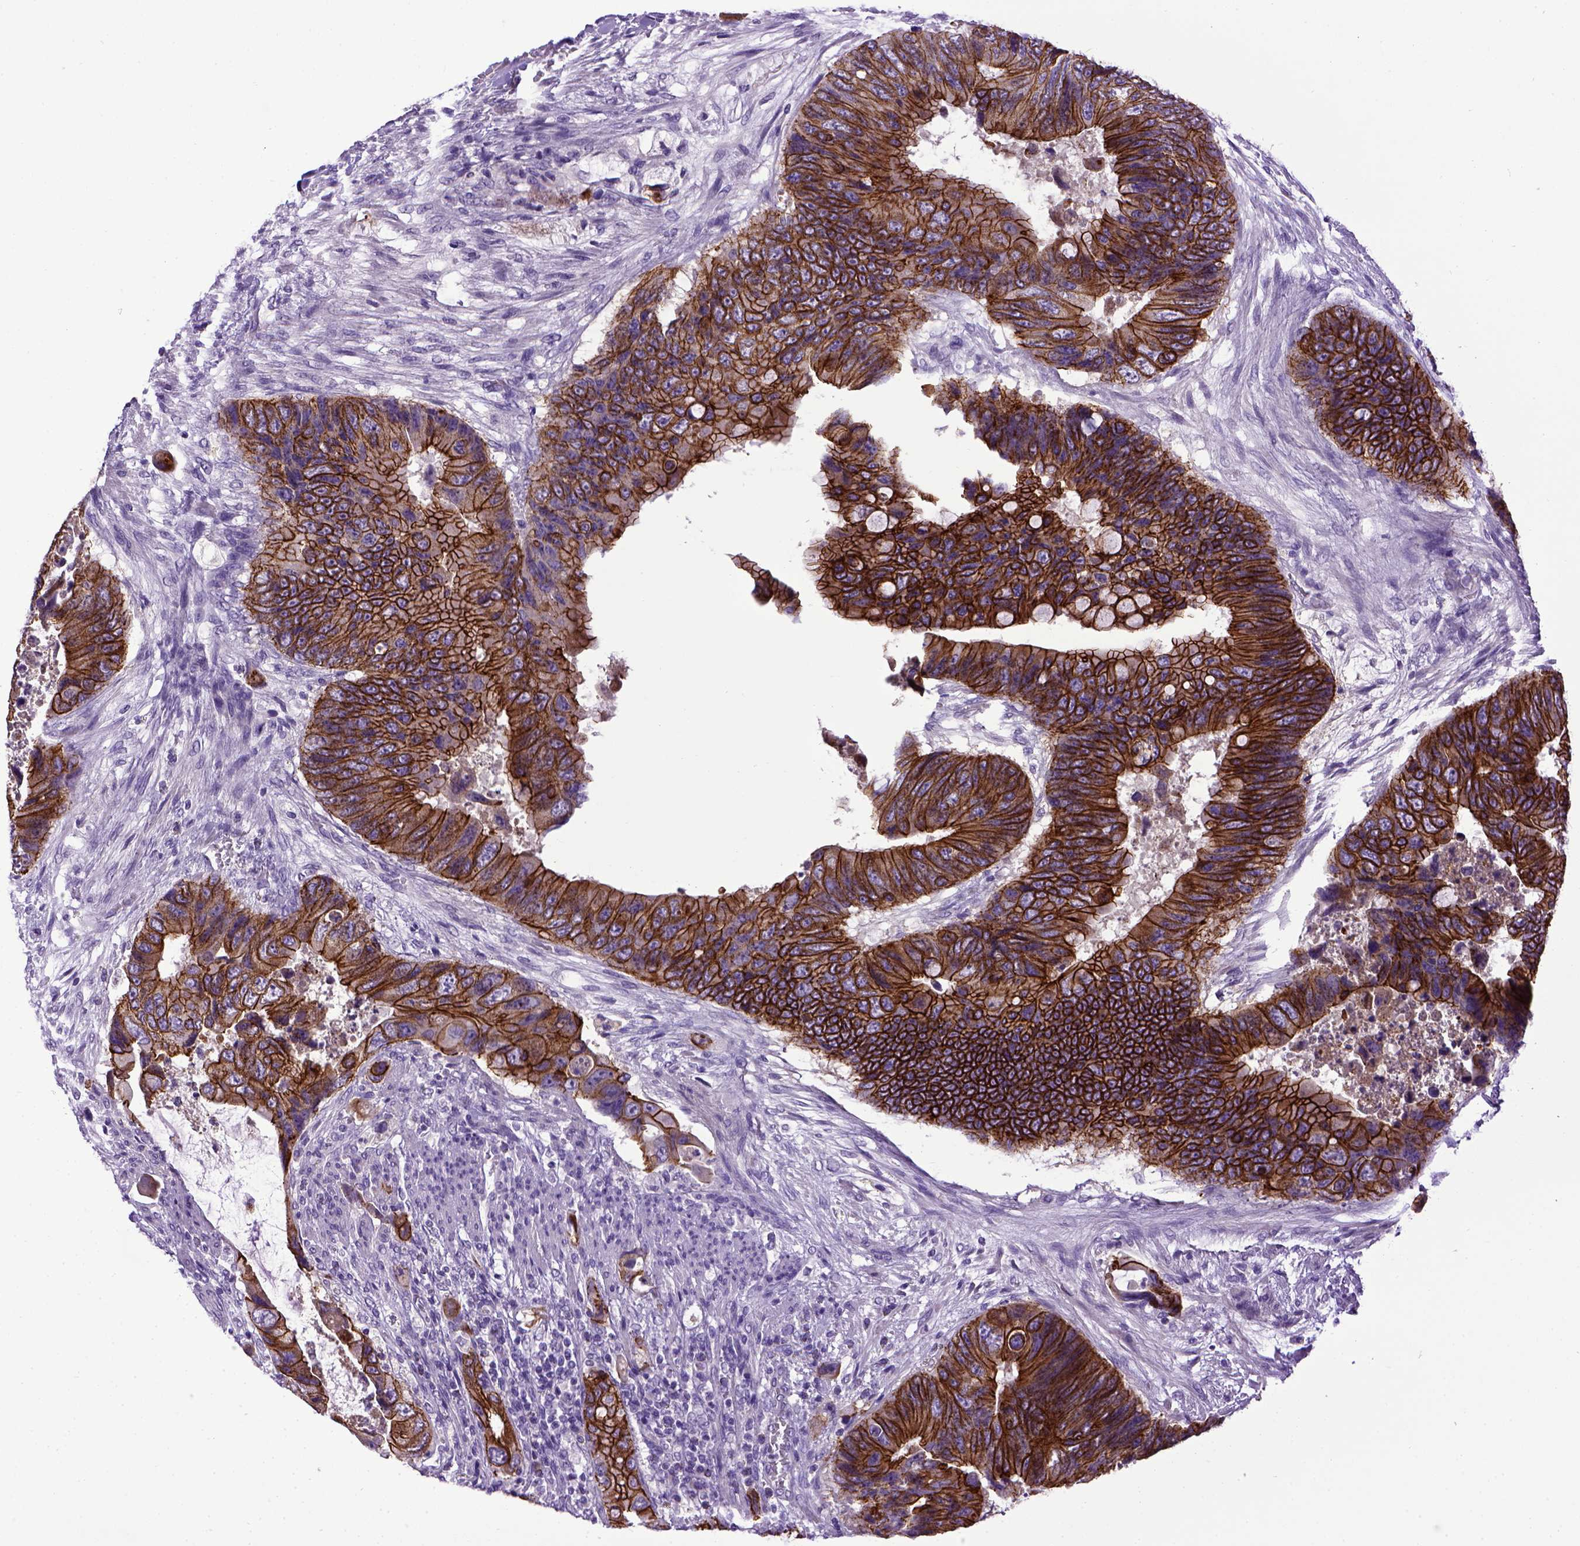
{"staining": {"intensity": "moderate", "quantity": ">75%", "location": "cytoplasmic/membranous"}, "tissue": "colorectal cancer", "cell_type": "Tumor cells", "image_type": "cancer", "snomed": [{"axis": "morphology", "description": "Adenocarcinoma, NOS"}, {"axis": "topography", "description": "Rectum"}], "caption": "Moderate cytoplasmic/membranous positivity is appreciated in about >75% of tumor cells in colorectal cancer. (IHC, brightfield microscopy, high magnification).", "gene": "CDH1", "patient": {"sex": "male", "age": 63}}